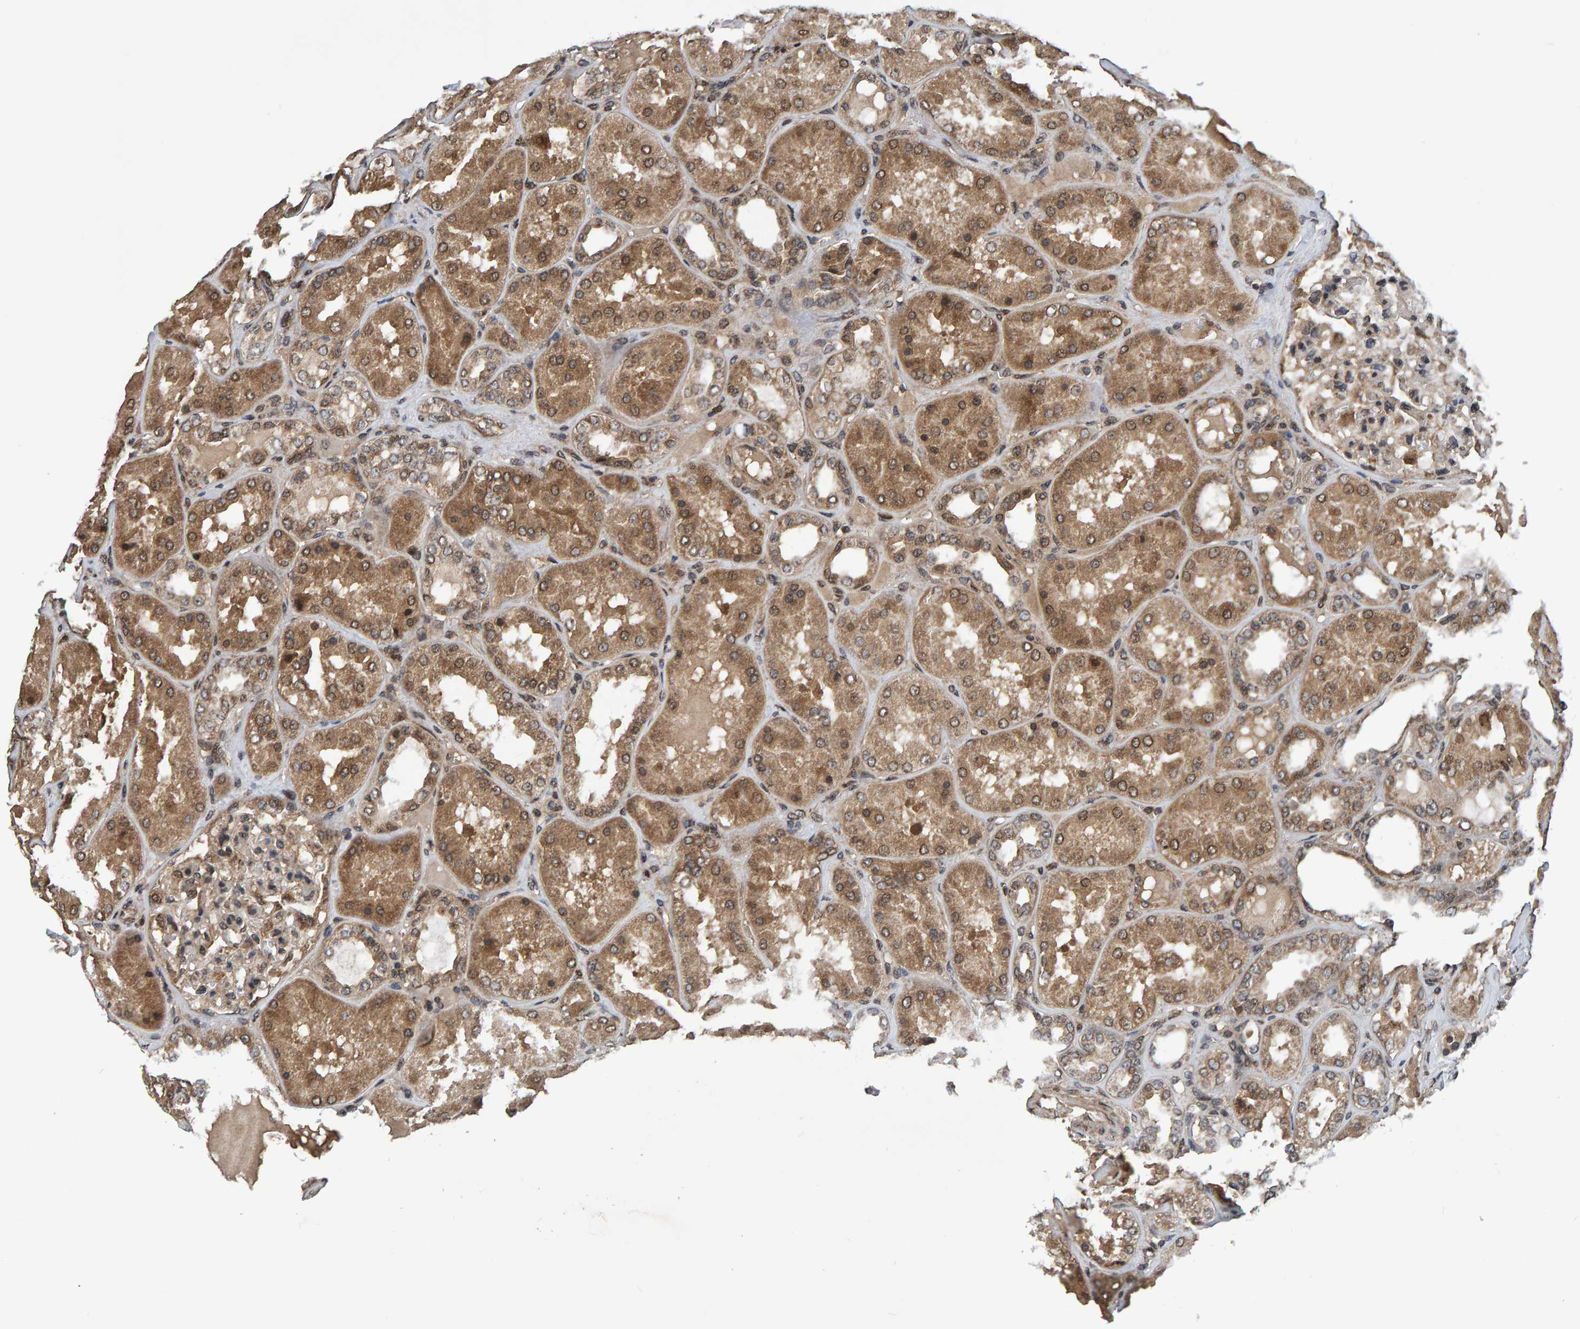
{"staining": {"intensity": "moderate", "quantity": ">75%", "location": "cytoplasmic/membranous,nuclear"}, "tissue": "kidney", "cell_type": "Cells in glomeruli", "image_type": "normal", "snomed": [{"axis": "morphology", "description": "Normal tissue, NOS"}, {"axis": "topography", "description": "Kidney"}], "caption": "Protein staining of unremarkable kidney exhibits moderate cytoplasmic/membranous,nuclear positivity in approximately >75% of cells in glomeruli. (Brightfield microscopy of DAB IHC at high magnification).", "gene": "GAB2", "patient": {"sex": "female", "age": 56}}